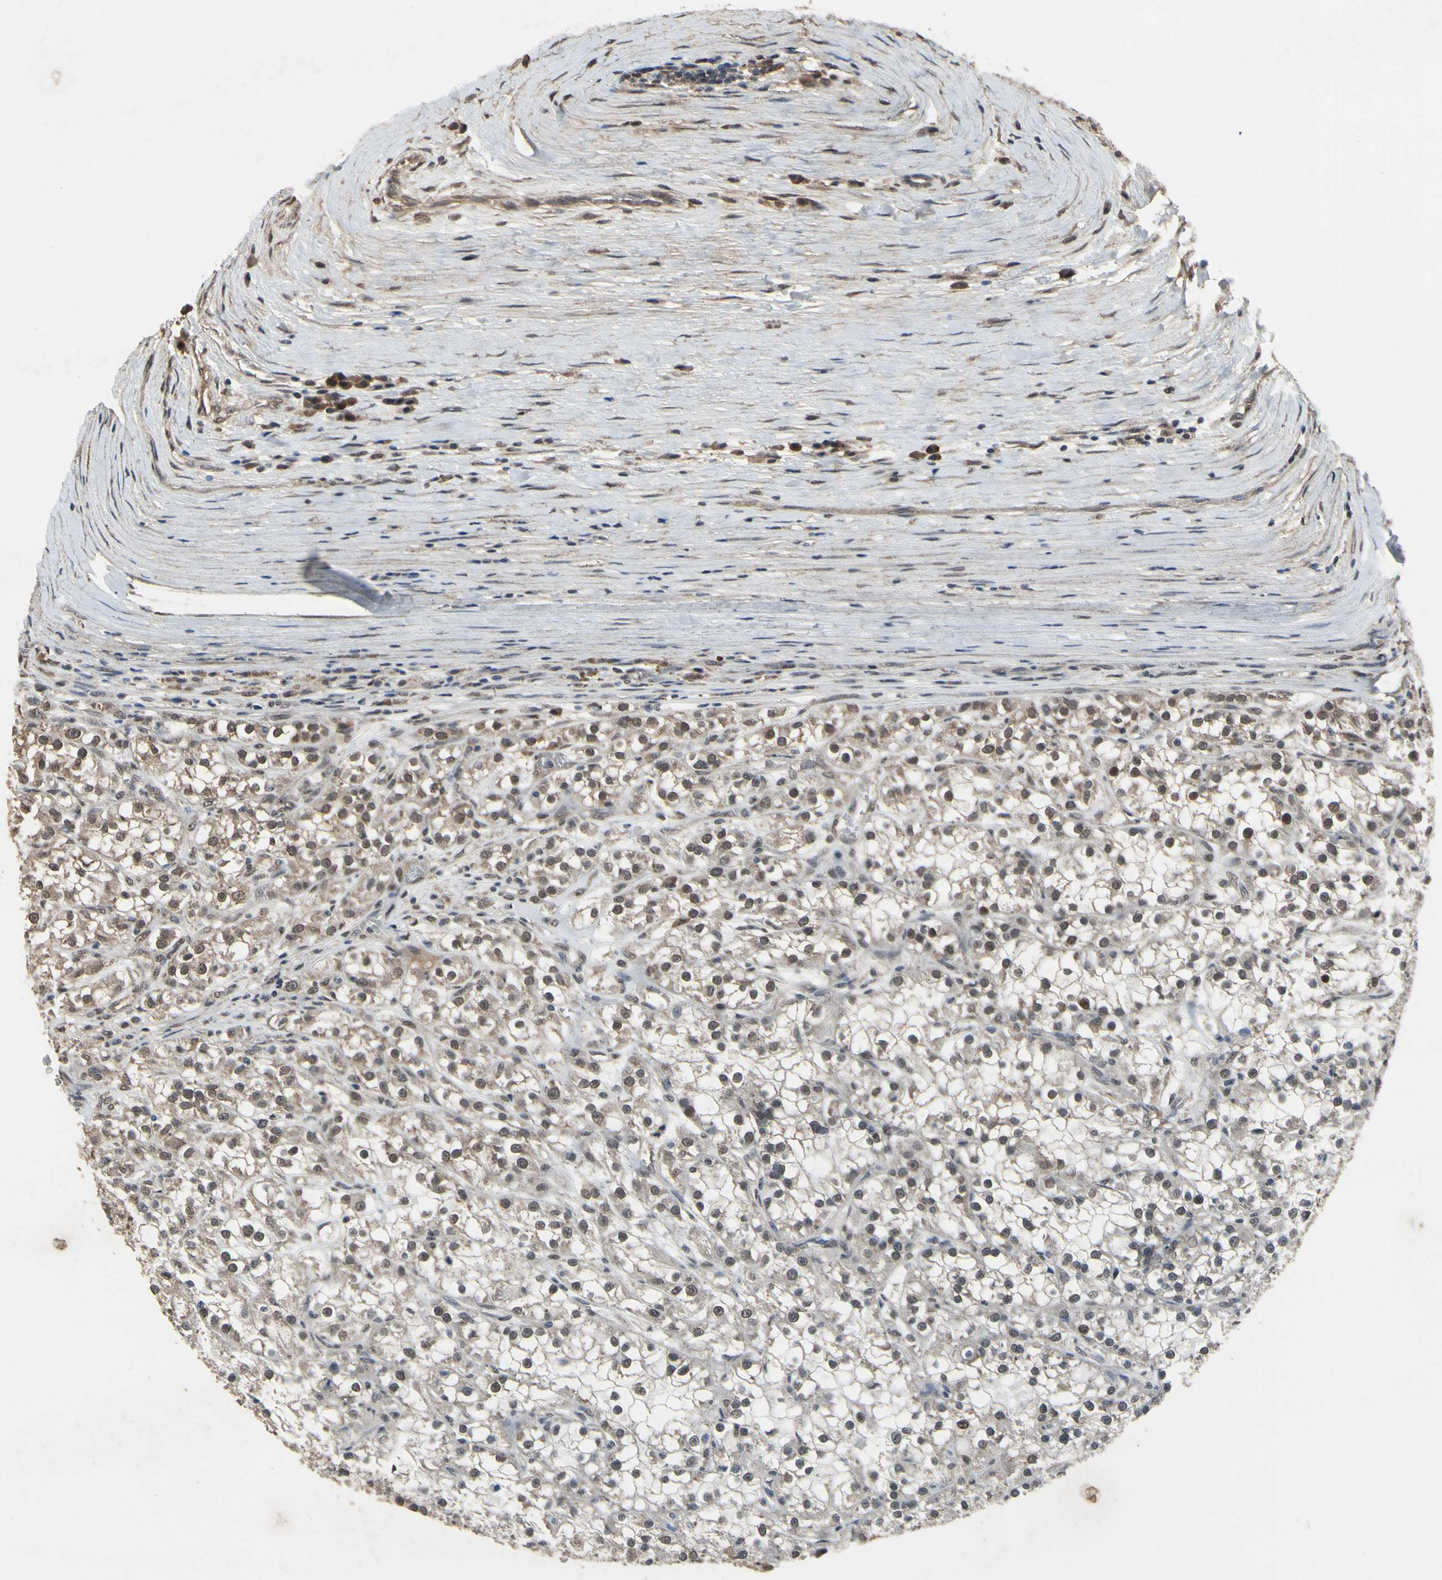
{"staining": {"intensity": "moderate", "quantity": ">75%", "location": "cytoplasmic/membranous,nuclear"}, "tissue": "renal cancer", "cell_type": "Tumor cells", "image_type": "cancer", "snomed": [{"axis": "morphology", "description": "Adenocarcinoma, NOS"}, {"axis": "topography", "description": "Kidney"}], "caption": "Immunohistochemical staining of renal cancer reveals medium levels of moderate cytoplasmic/membranous and nuclear protein staining in approximately >75% of tumor cells.", "gene": "ZNF174", "patient": {"sex": "female", "age": 52}}